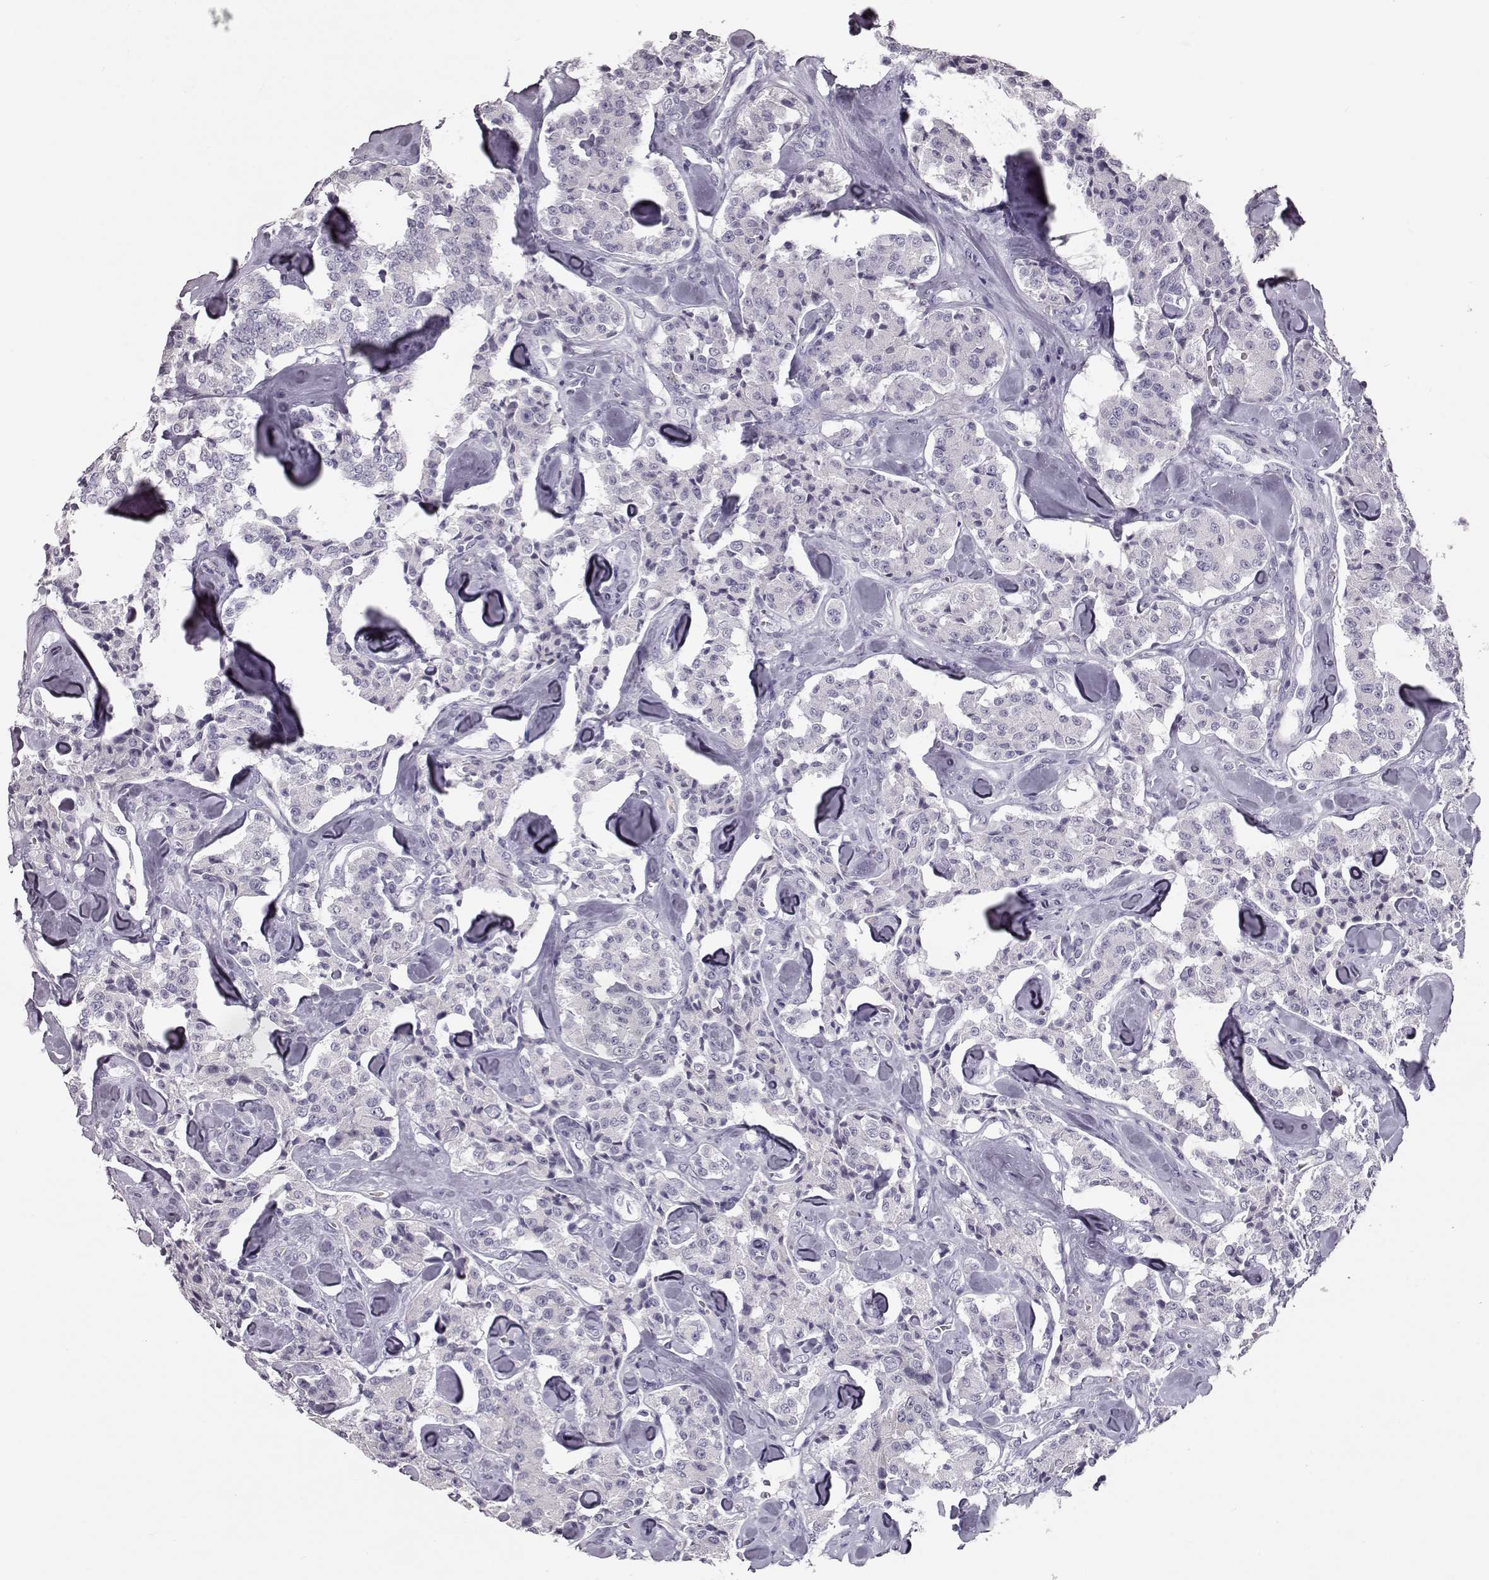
{"staining": {"intensity": "negative", "quantity": "none", "location": "none"}, "tissue": "carcinoid", "cell_type": "Tumor cells", "image_type": "cancer", "snomed": [{"axis": "morphology", "description": "Carcinoid, malignant, NOS"}, {"axis": "topography", "description": "Pancreas"}], "caption": "The IHC micrograph has no significant expression in tumor cells of carcinoid tissue.", "gene": "CCL19", "patient": {"sex": "male", "age": 41}}